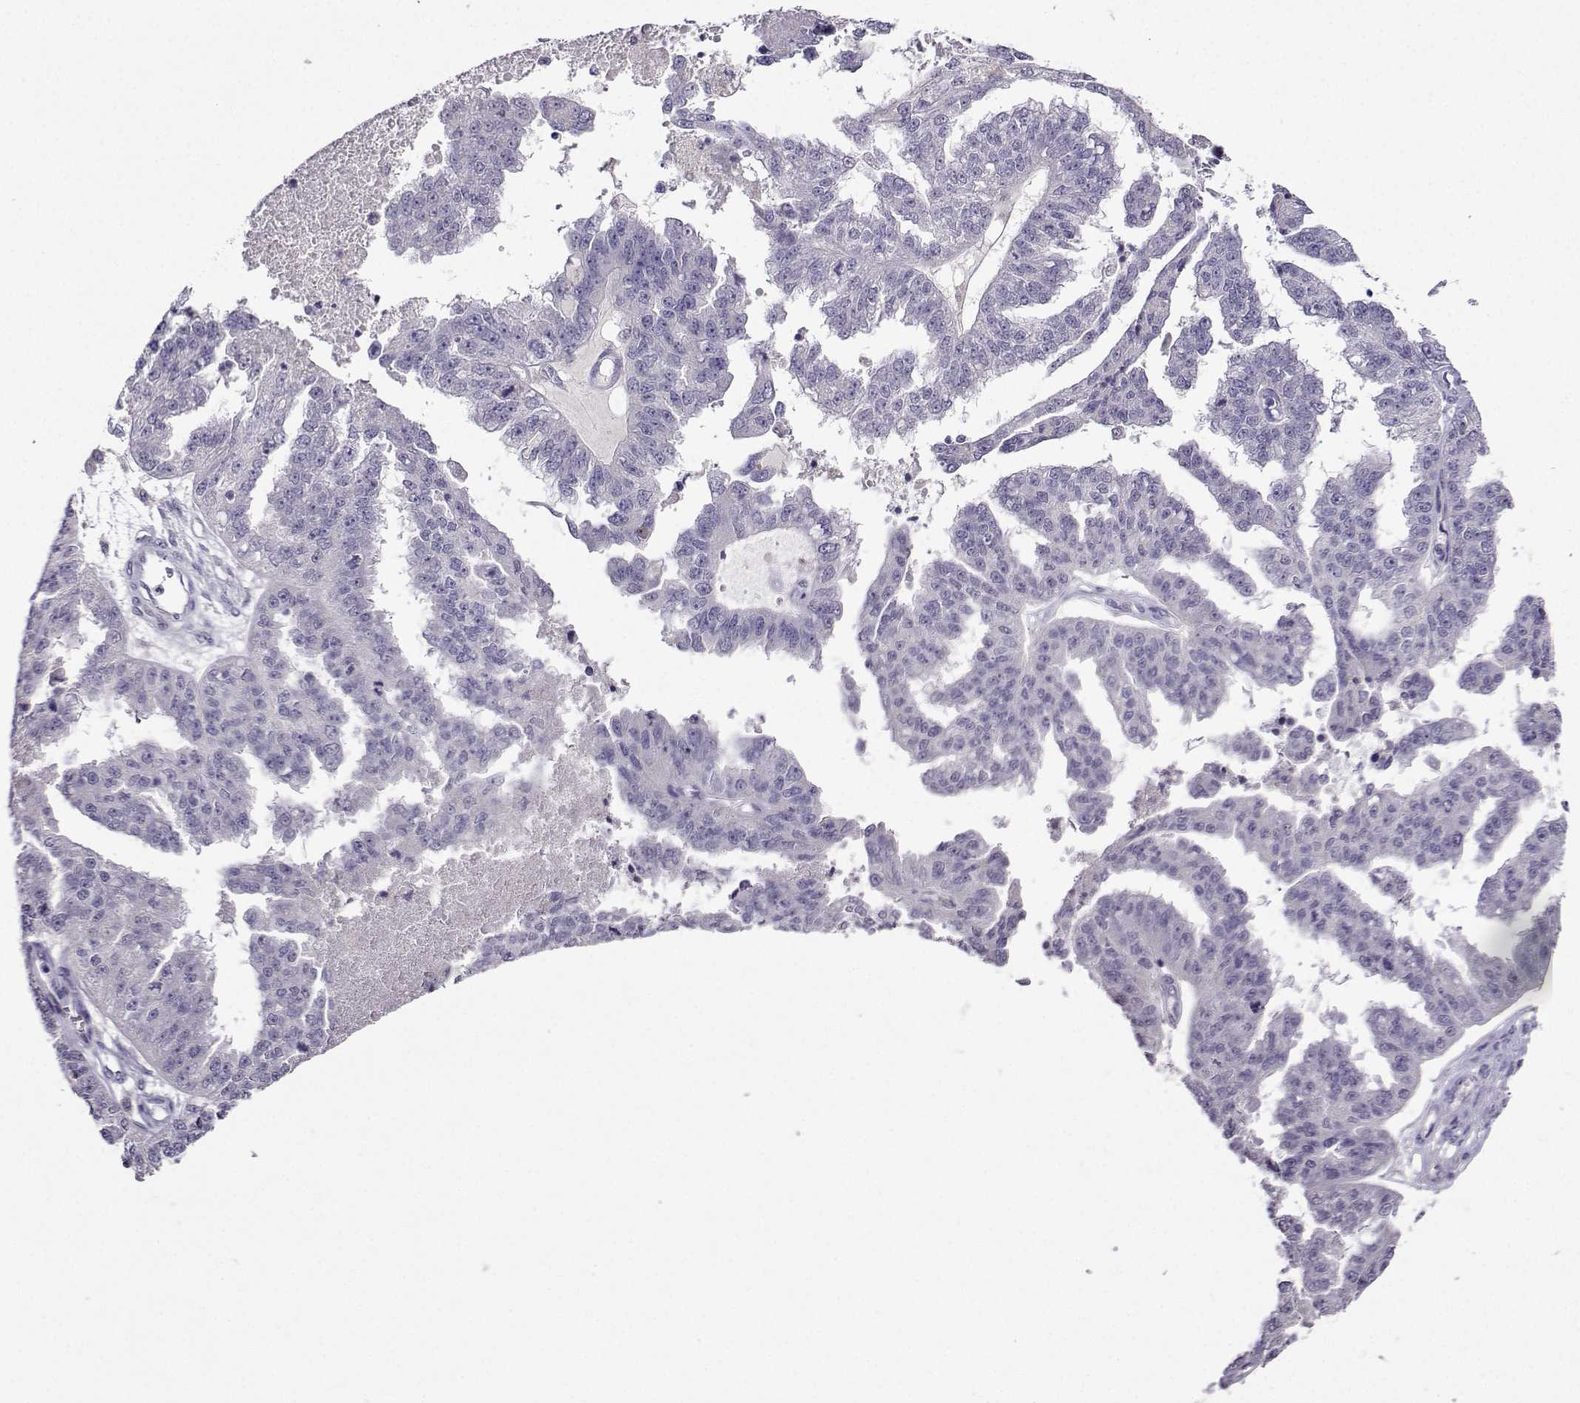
{"staining": {"intensity": "negative", "quantity": "none", "location": "none"}, "tissue": "ovarian cancer", "cell_type": "Tumor cells", "image_type": "cancer", "snomed": [{"axis": "morphology", "description": "Cystadenocarcinoma, serous, NOS"}, {"axis": "topography", "description": "Ovary"}], "caption": "IHC of ovarian cancer (serous cystadenocarcinoma) displays no positivity in tumor cells.", "gene": "CRYBB1", "patient": {"sex": "female", "age": 58}}